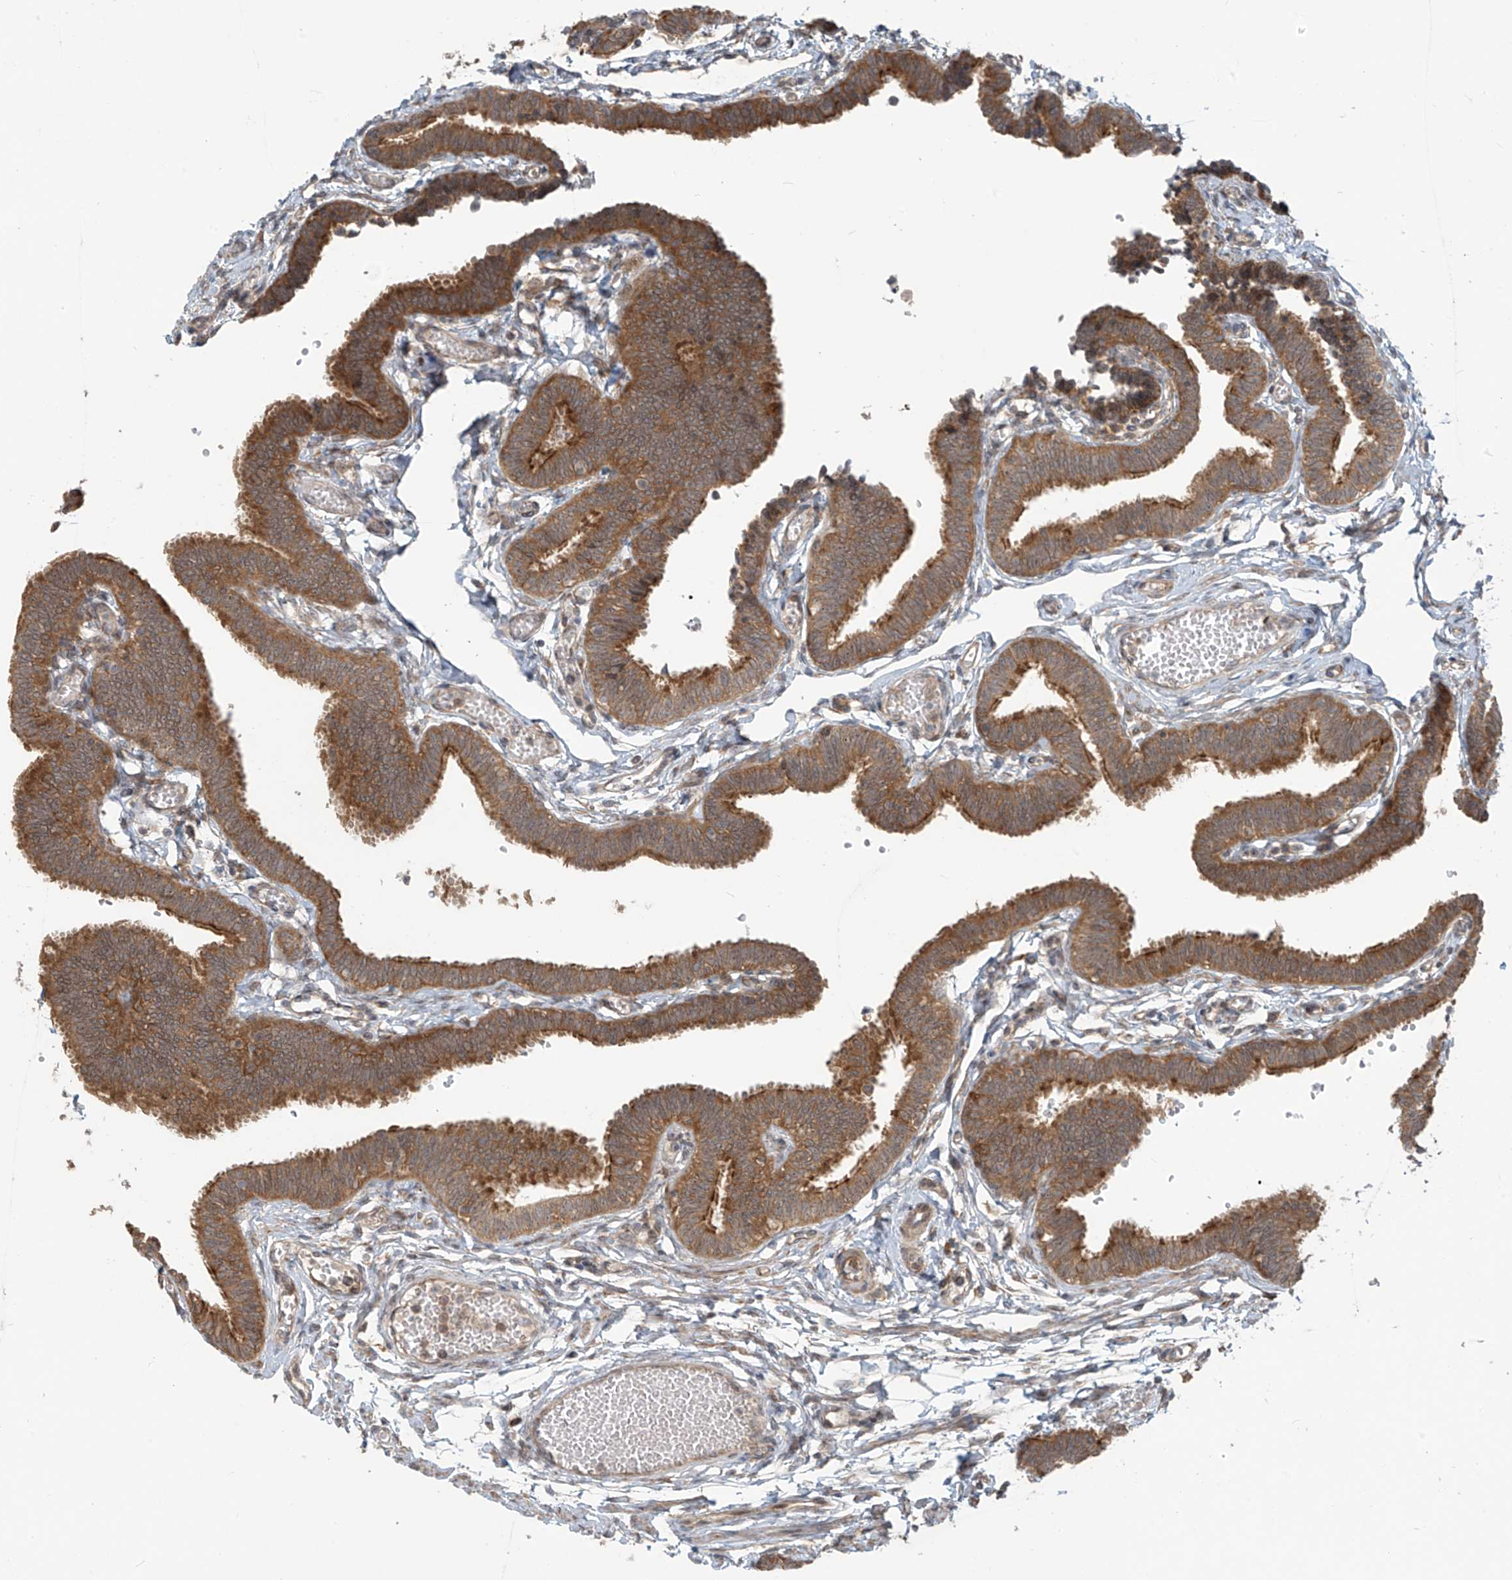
{"staining": {"intensity": "strong", "quantity": ">75%", "location": "cytoplasmic/membranous"}, "tissue": "fallopian tube", "cell_type": "Glandular cells", "image_type": "normal", "snomed": [{"axis": "morphology", "description": "Normal tissue, NOS"}, {"axis": "topography", "description": "Fallopian tube"}, {"axis": "topography", "description": "Ovary"}], "caption": "Immunohistochemistry histopathology image of unremarkable fallopian tube: fallopian tube stained using immunohistochemistry (IHC) exhibits high levels of strong protein expression localized specifically in the cytoplasmic/membranous of glandular cells, appearing as a cytoplasmic/membranous brown color.", "gene": "KATNIP", "patient": {"sex": "female", "age": 23}}